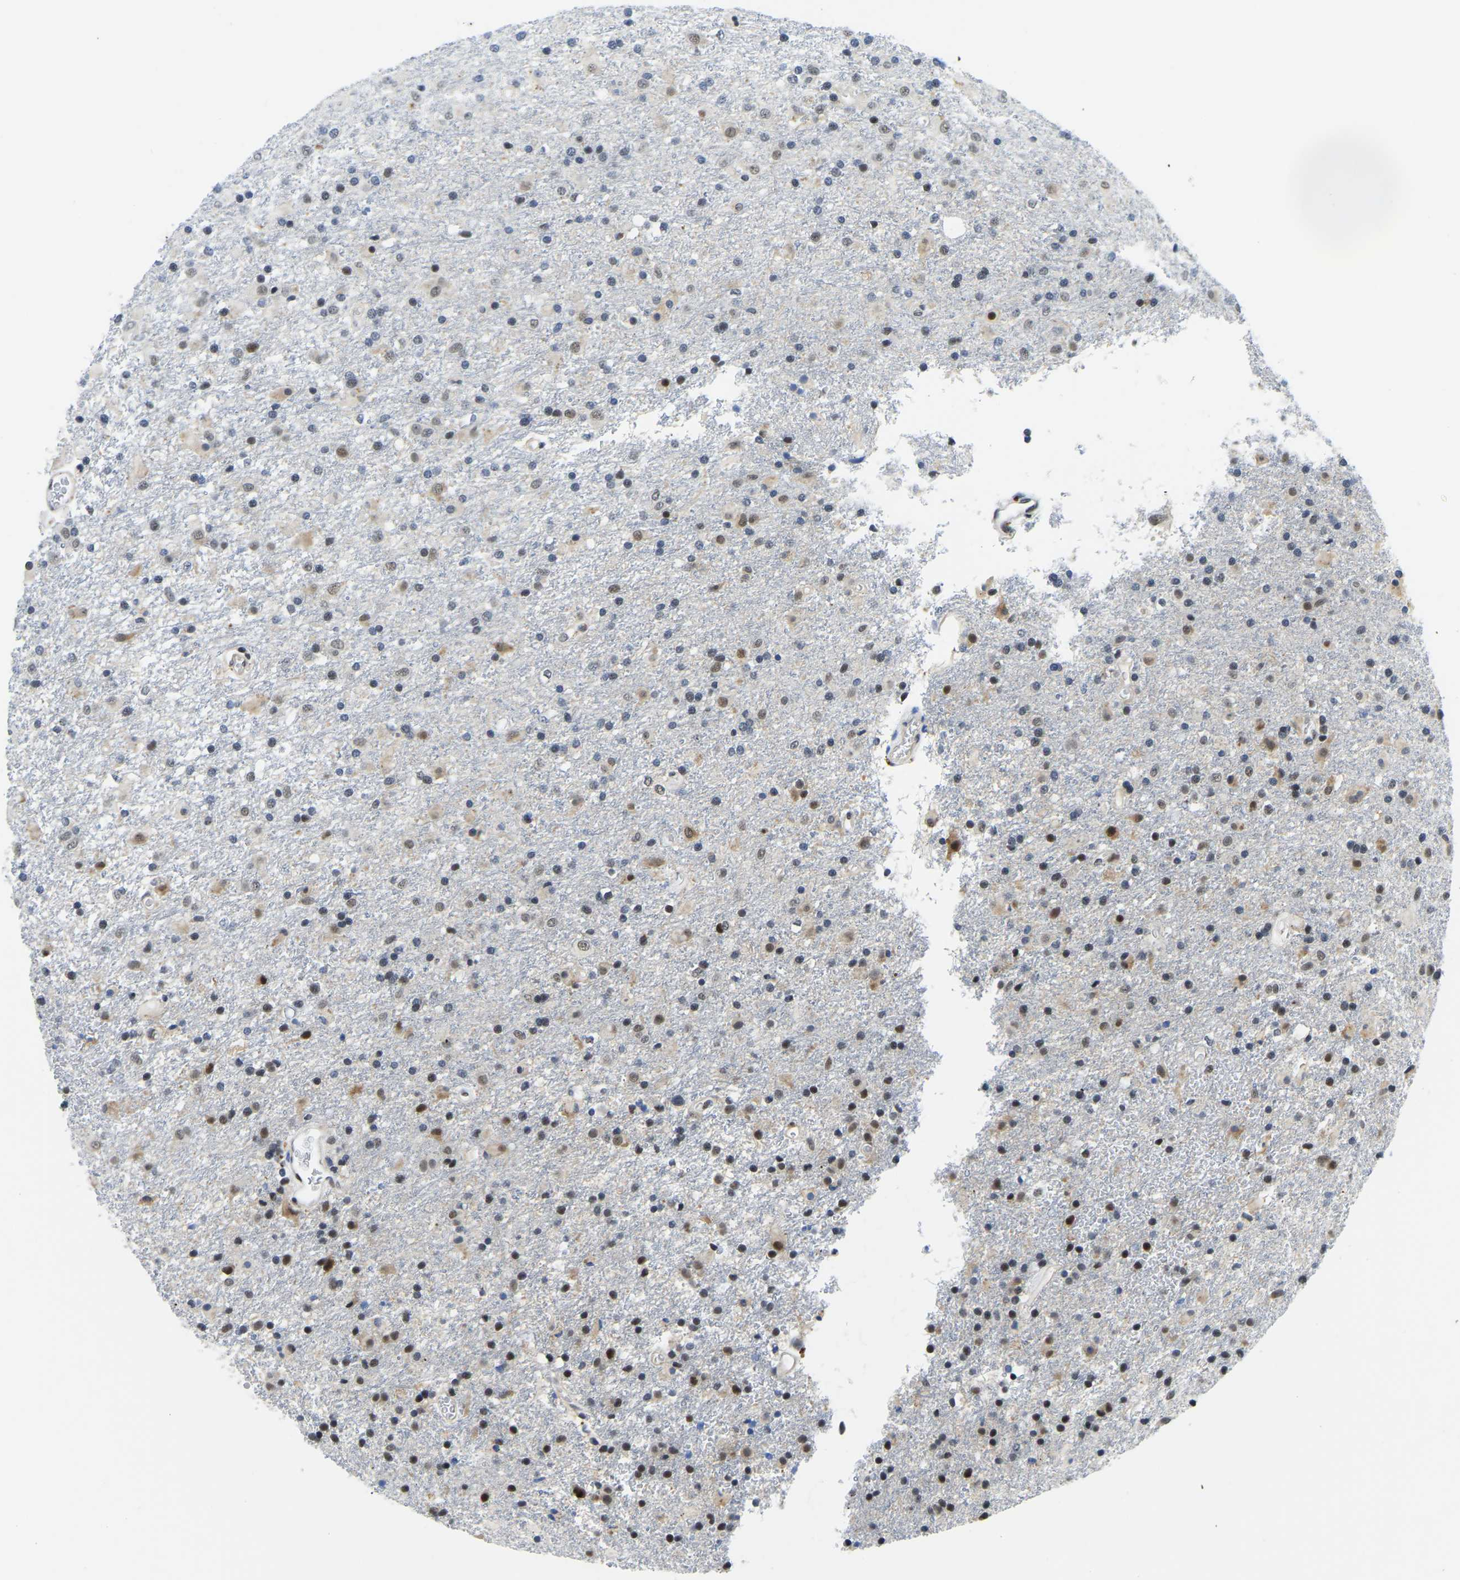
{"staining": {"intensity": "weak", "quantity": "25%-75%", "location": "cytoplasmic/membranous,nuclear"}, "tissue": "glioma", "cell_type": "Tumor cells", "image_type": "cancer", "snomed": [{"axis": "morphology", "description": "Glioma, malignant, Low grade"}, {"axis": "topography", "description": "Brain"}], "caption": "Immunohistochemistry image of neoplastic tissue: malignant glioma (low-grade) stained using immunohistochemistry reveals low levels of weak protein expression localized specifically in the cytoplasmic/membranous and nuclear of tumor cells, appearing as a cytoplasmic/membranous and nuclear brown color.", "gene": "POLDIP3", "patient": {"sex": "male", "age": 65}}